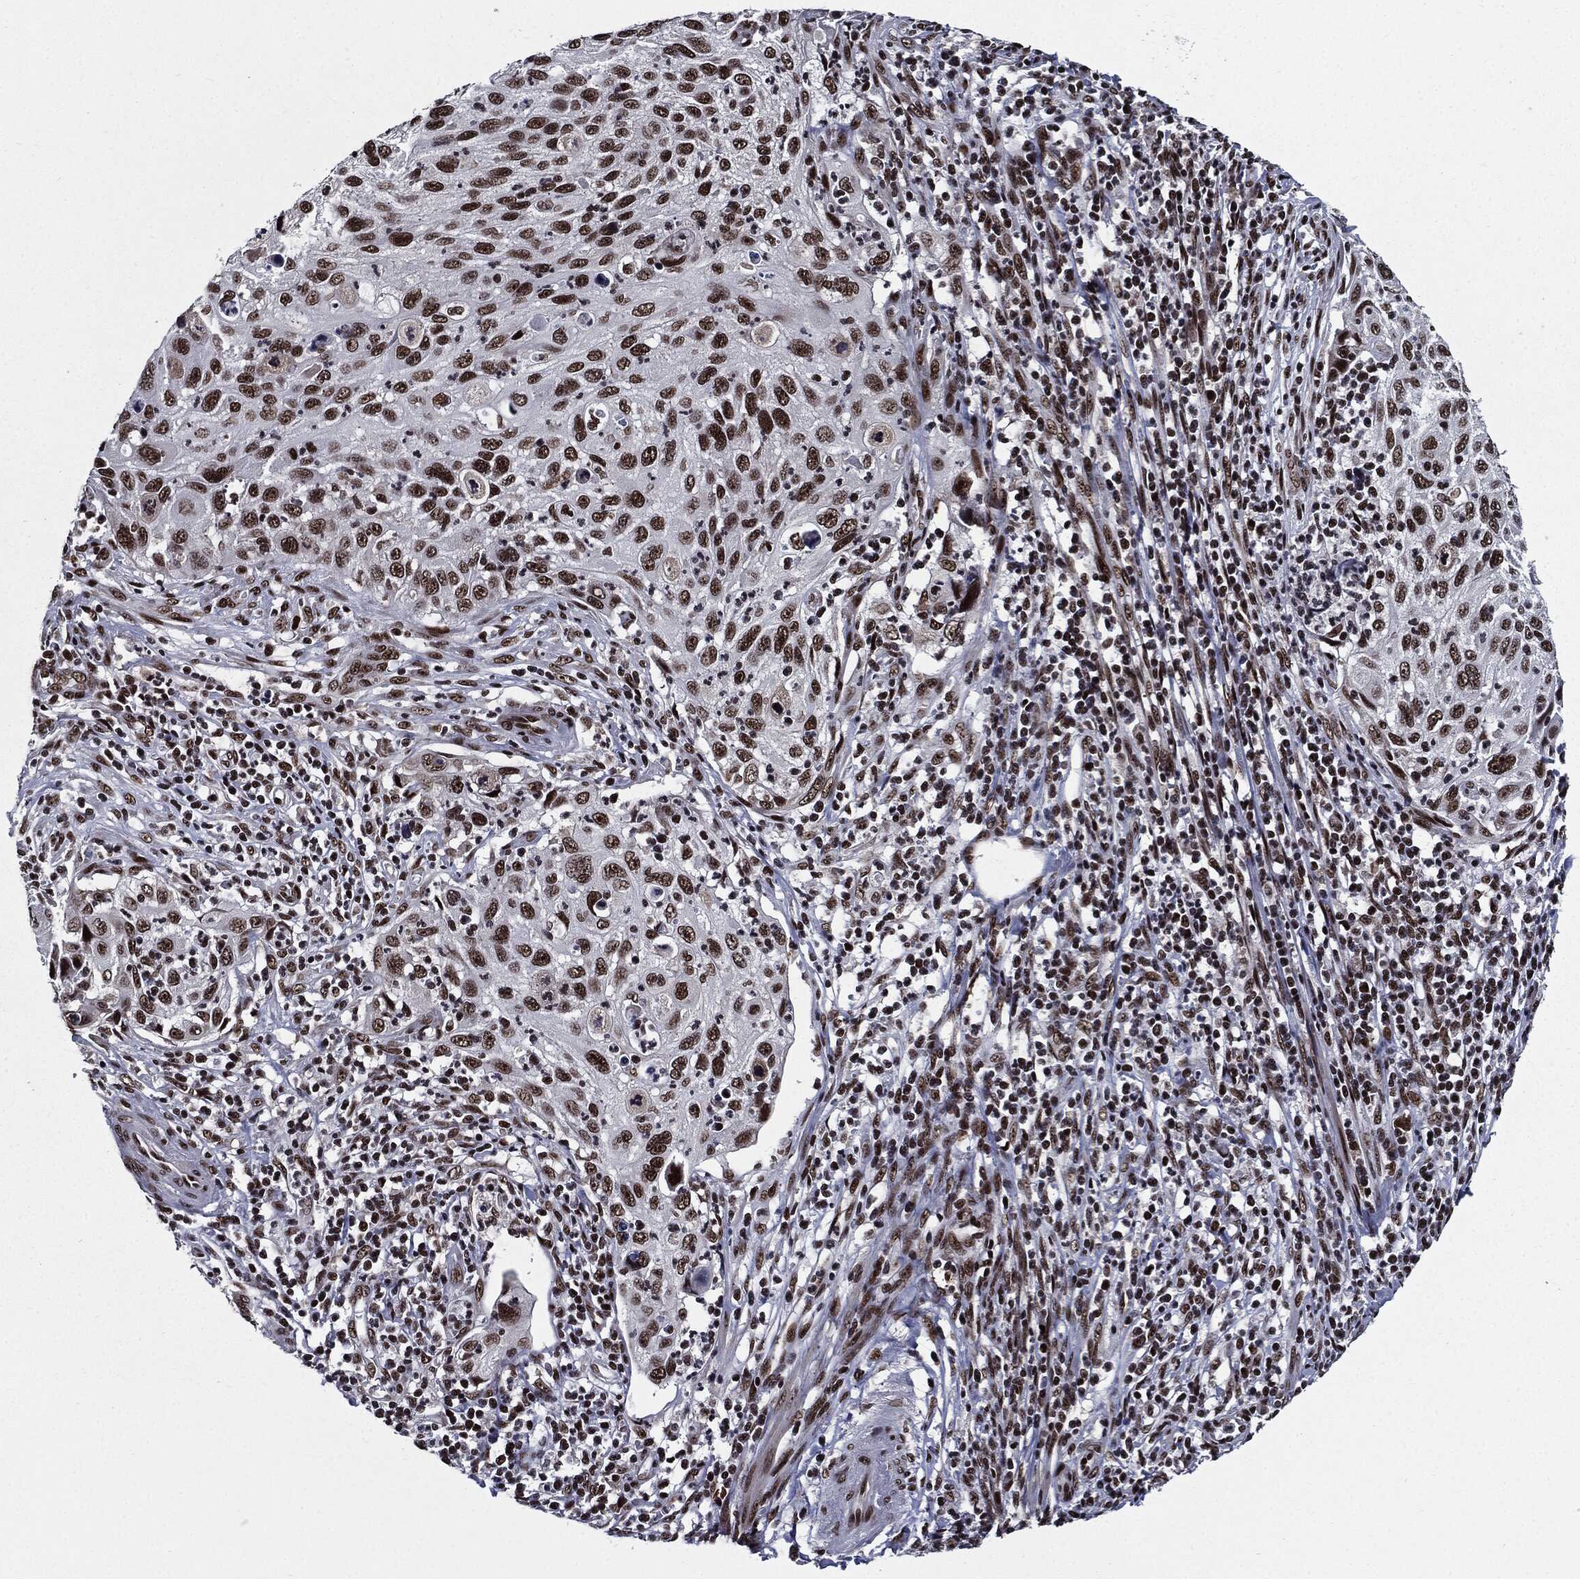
{"staining": {"intensity": "strong", "quantity": ">75%", "location": "nuclear"}, "tissue": "cervical cancer", "cell_type": "Tumor cells", "image_type": "cancer", "snomed": [{"axis": "morphology", "description": "Squamous cell carcinoma, NOS"}, {"axis": "topography", "description": "Cervix"}], "caption": "Squamous cell carcinoma (cervical) stained with immunohistochemistry (IHC) reveals strong nuclear positivity in approximately >75% of tumor cells.", "gene": "ZFP91", "patient": {"sex": "female", "age": 70}}